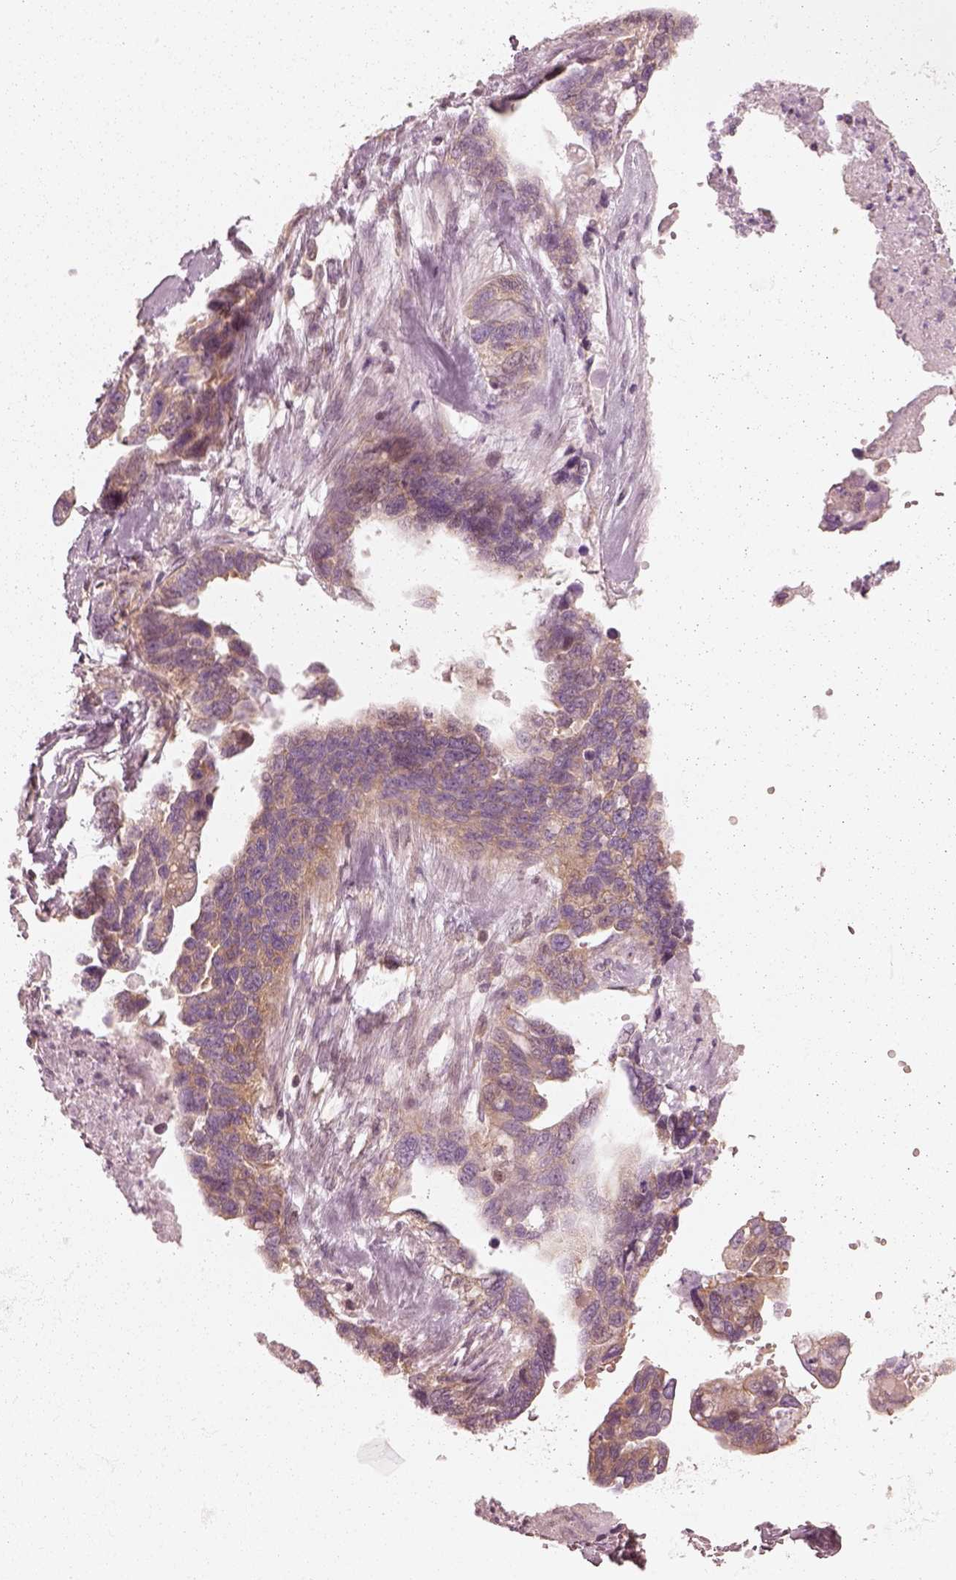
{"staining": {"intensity": "moderate", "quantity": ">75%", "location": "cytoplasmic/membranous"}, "tissue": "ovarian cancer", "cell_type": "Tumor cells", "image_type": "cancer", "snomed": [{"axis": "morphology", "description": "Cystadenocarcinoma, serous, NOS"}, {"axis": "topography", "description": "Ovary"}], "caption": "Brown immunohistochemical staining in ovarian cancer (serous cystadenocarcinoma) exhibits moderate cytoplasmic/membranous staining in approximately >75% of tumor cells. The staining was performed using DAB (3,3'-diaminobenzidine) to visualize the protein expression in brown, while the nuclei were stained in blue with hematoxylin (Magnification: 20x).", "gene": "CNOT2", "patient": {"sex": "female", "age": 69}}